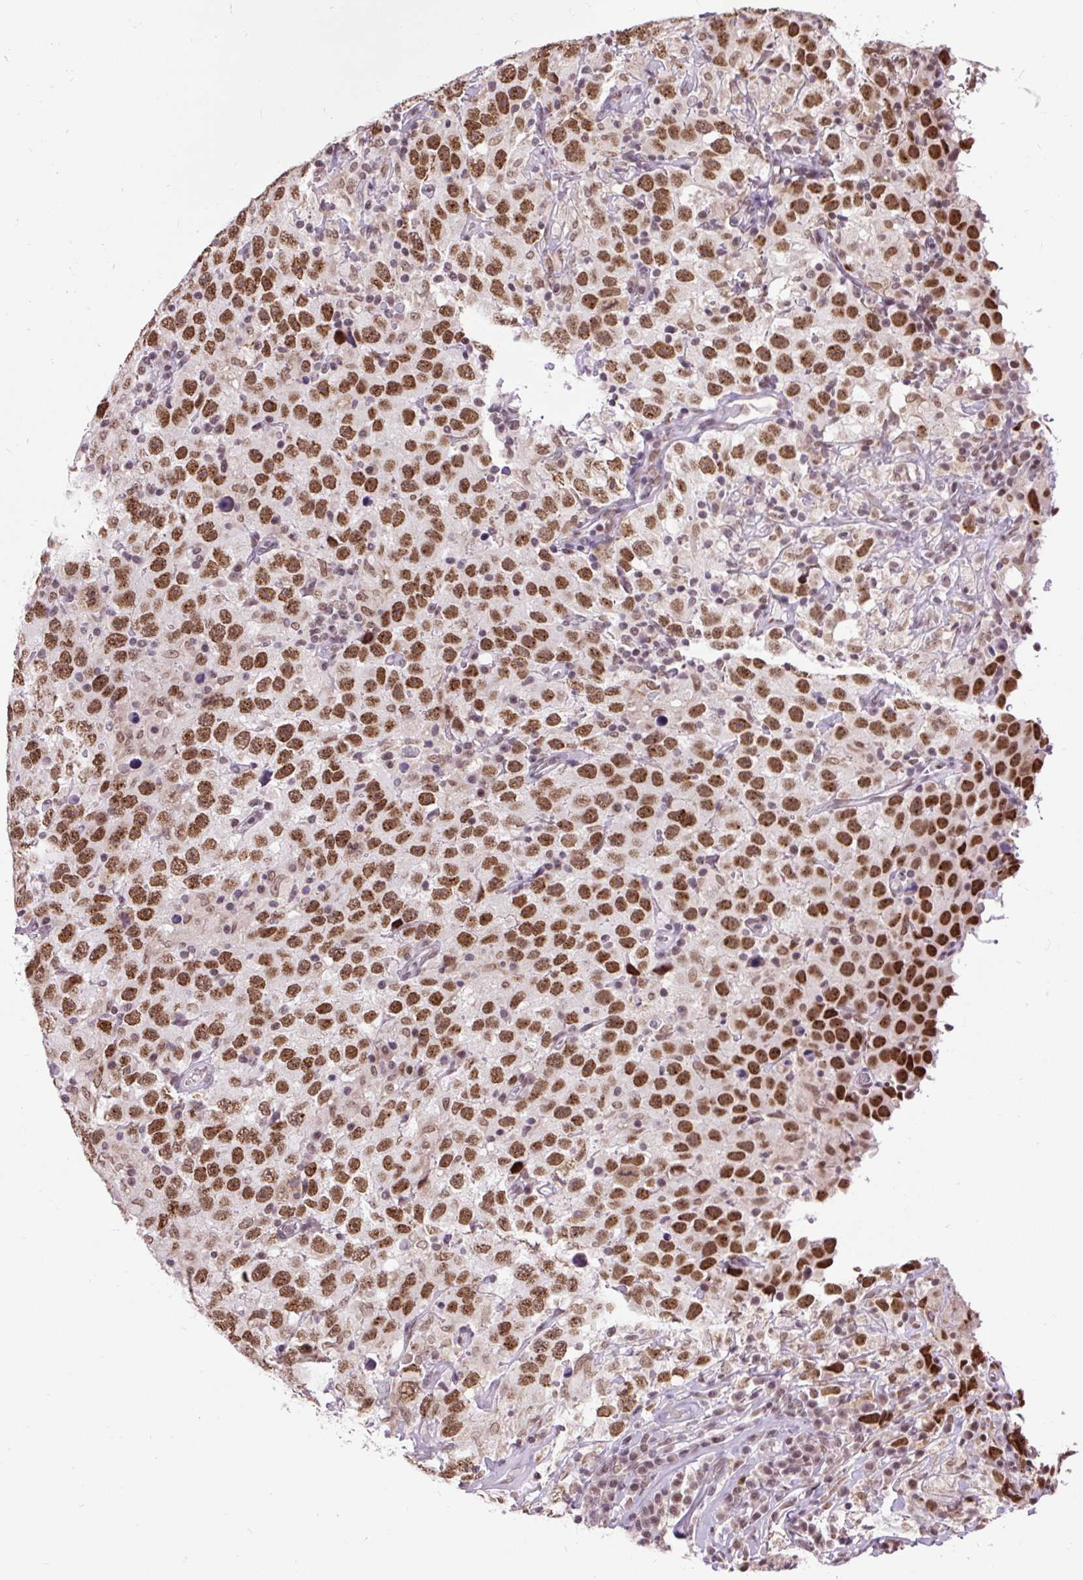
{"staining": {"intensity": "moderate", "quantity": ">75%", "location": "nuclear"}, "tissue": "testis cancer", "cell_type": "Tumor cells", "image_type": "cancer", "snomed": [{"axis": "morphology", "description": "Seminoma, NOS"}, {"axis": "topography", "description": "Testis"}], "caption": "This micrograph exhibits seminoma (testis) stained with immunohistochemistry to label a protein in brown. The nuclear of tumor cells show moderate positivity for the protein. Nuclei are counter-stained blue.", "gene": "ZNF672", "patient": {"sex": "male", "age": 41}}